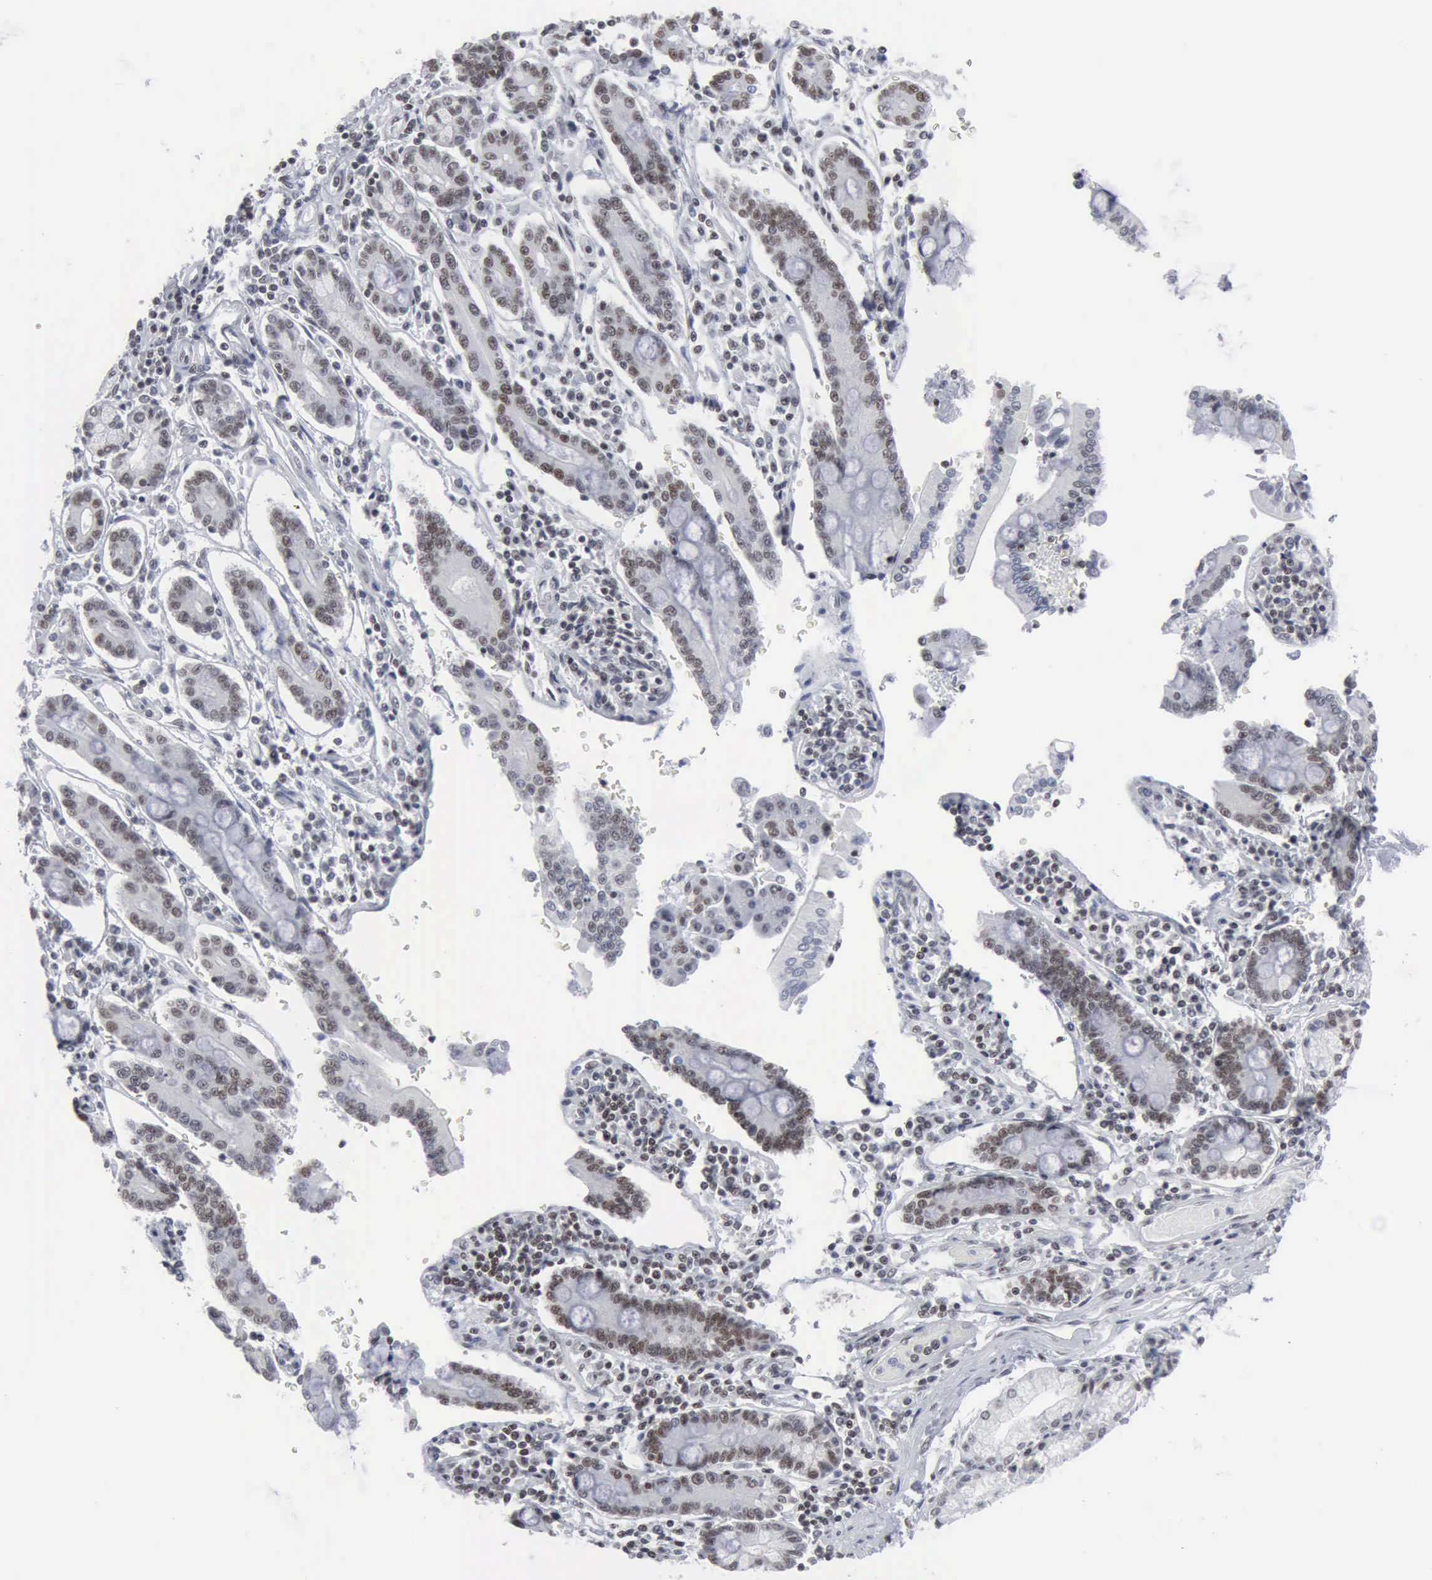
{"staining": {"intensity": "negative", "quantity": "none", "location": "none"}, "tissue": "pancreatic cancer", "cell_type": "Tumor cells", "image_type": "cancer", "snomed": [{"axis": "morphology", "description": "Adenocarcinoma, NOS"}, {"axis": "topography", "description": "Pancreas"}], "caption": "Tumor cells show no significant expression in pancreatic adenocarcinoma.", "gene": "XPA", "patient": {"sex": "female", "age": 57}}